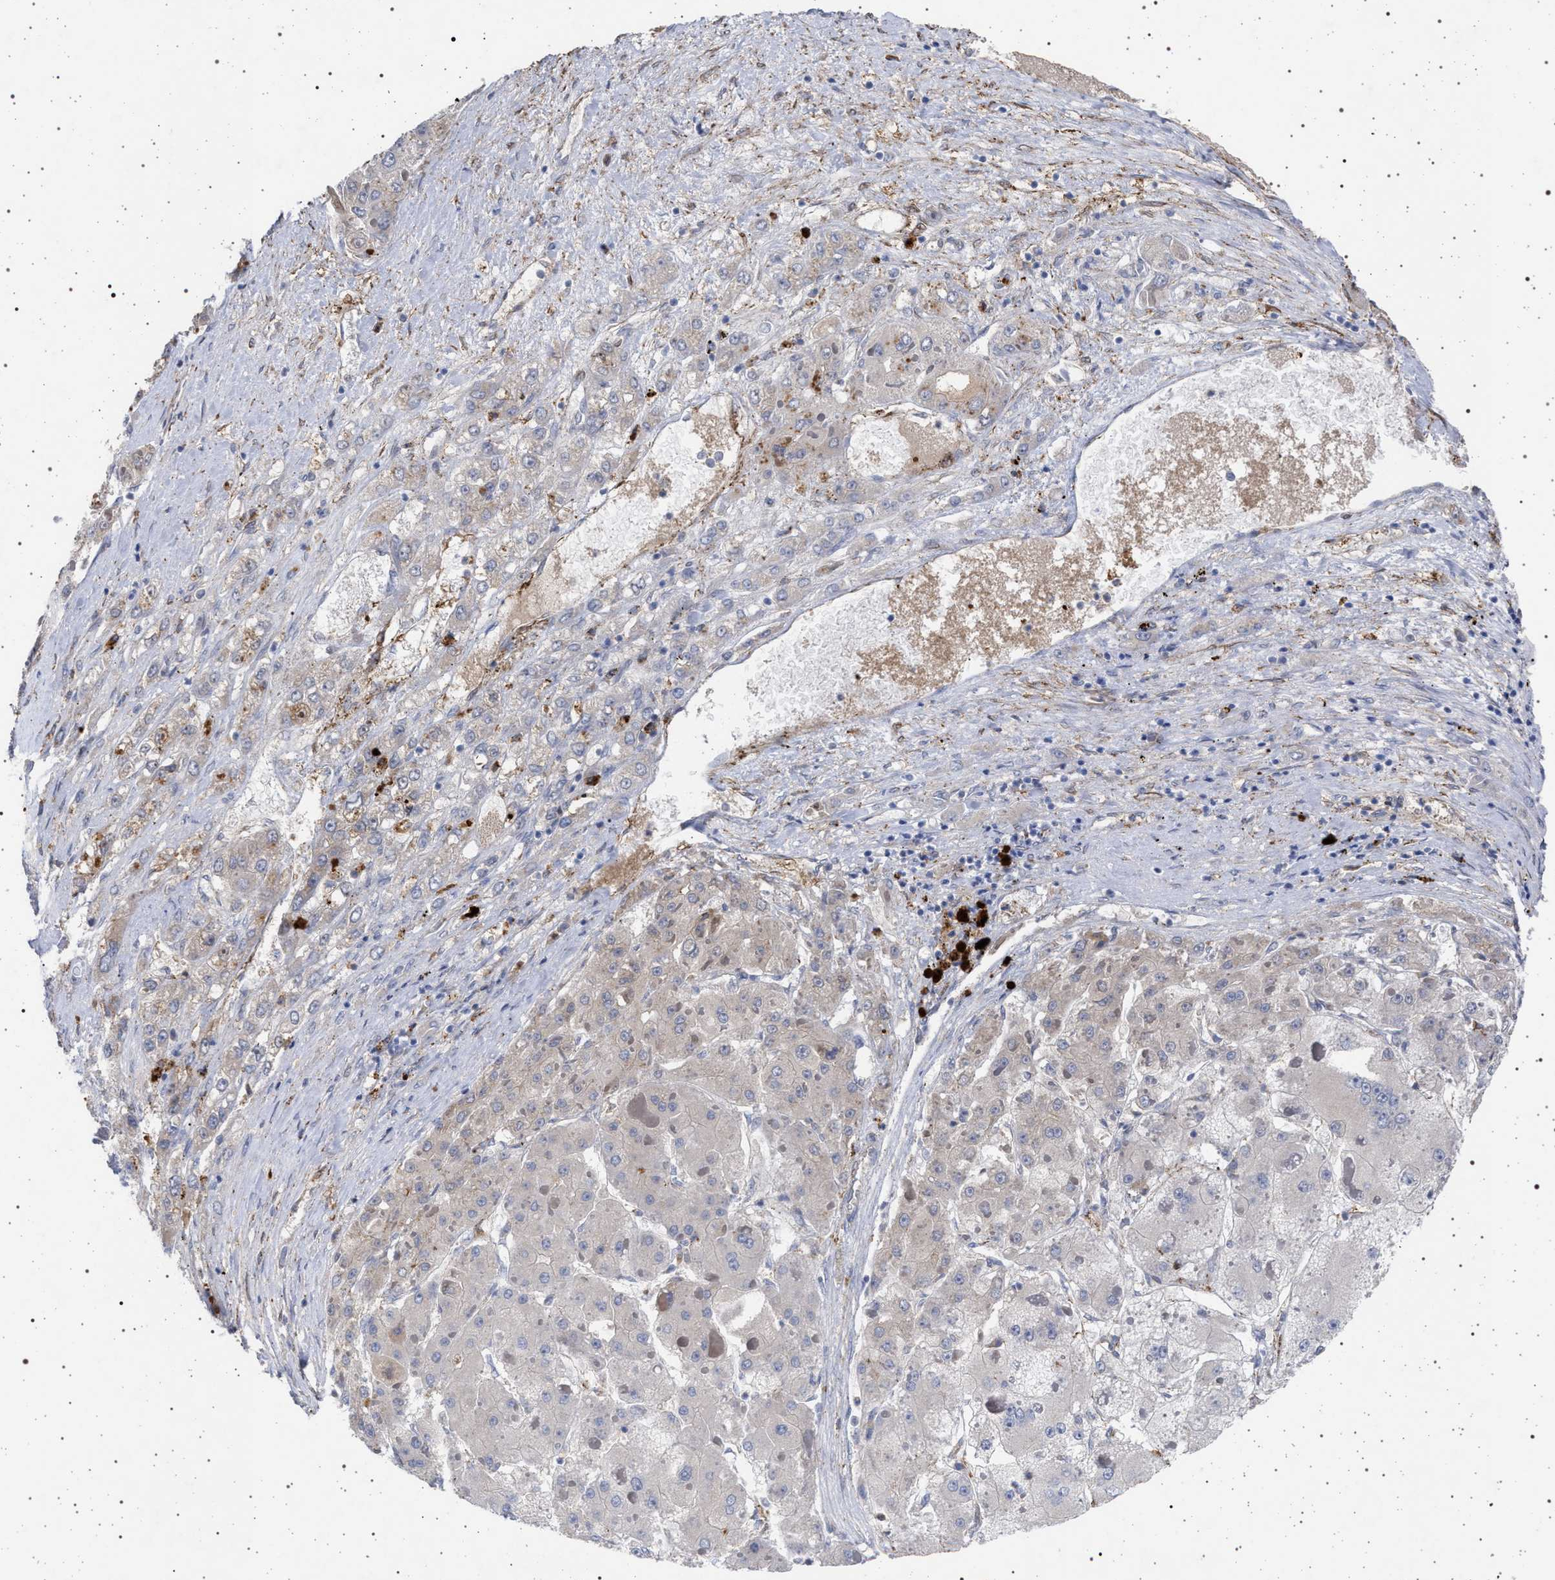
{"staining": {"intensity": "negative", "quantity": "none", "location": "none"}, "tissue": "liver cancer", "cell_type": "Tumor cells", "image_type": "cancer", "snomed": [{"axis": "morphology", "description": "Carcinoma, Hepatocellular, NOS"}, {"axis": "topography", "description": "Liver"}], "caption": "DAB (3,3'-diaminobenzidine) immunohistochemical staining of human hepatocellular carcinoma (liver) reveals no significant expression in tumor cells. Nuclei are stained in blue.", "gene": "PLG", "patient": {"sex": "female", "age": 73}}